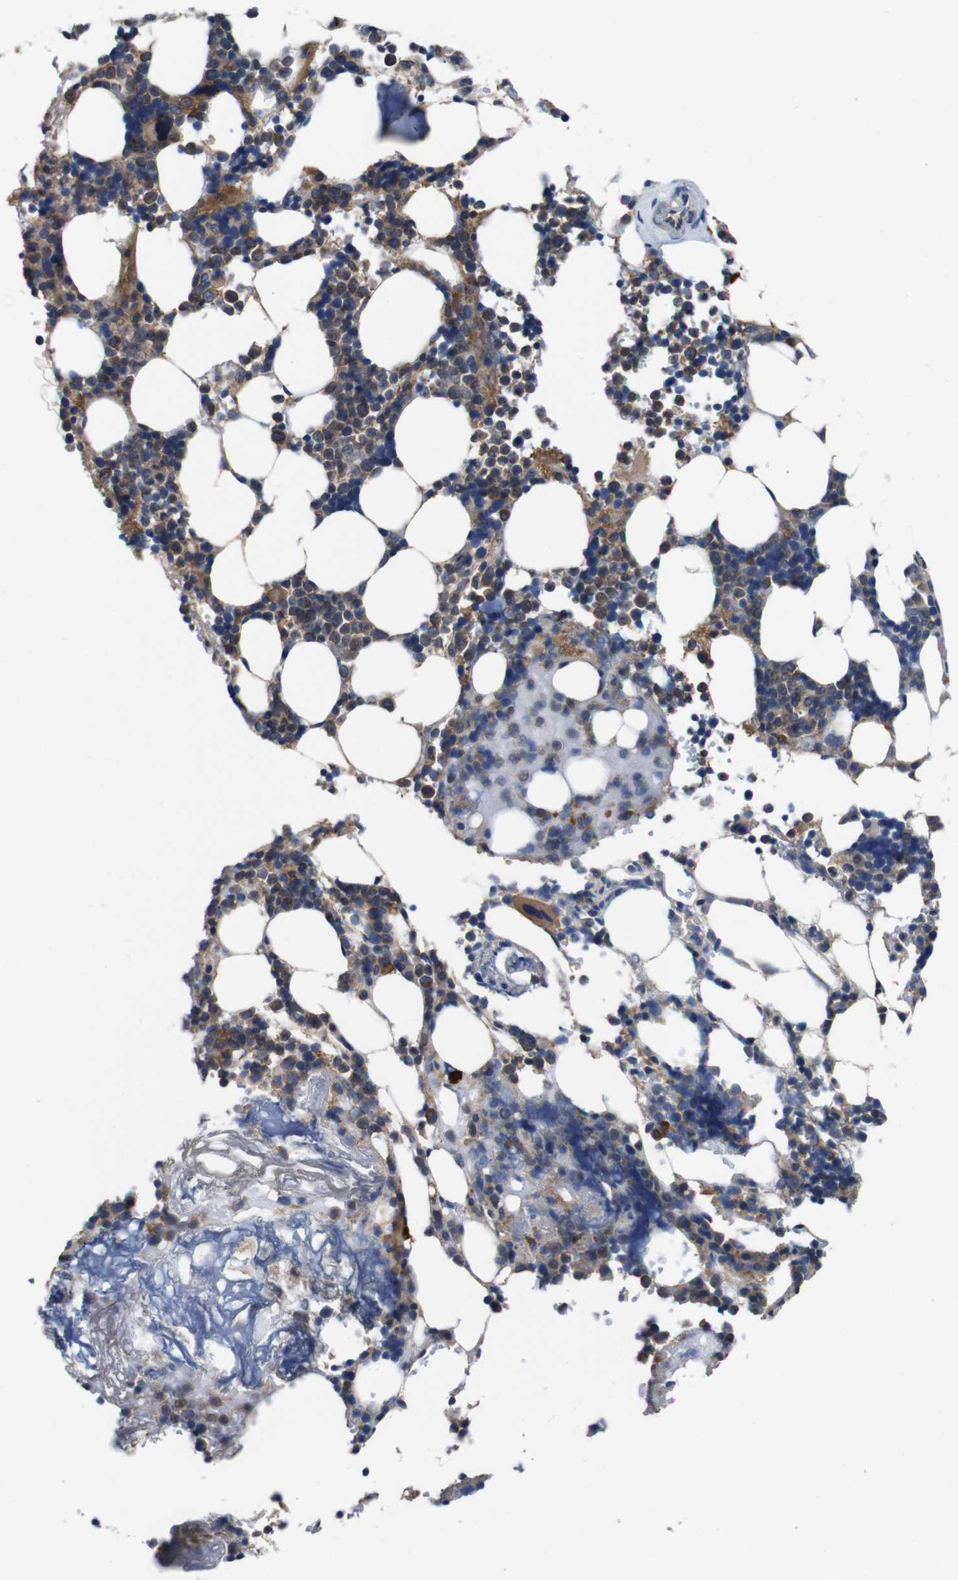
{"staining": {"intensity": "moderate", "quantity": "25%-75%", "location": "cytoplasmic/membranous"}, "tissue": "bone marrow", "cell_type": "Hematopoietic cells", "image_type": "normal", "snomed": [{"axis": "morphology", "description": "Normal tissue, NOS"}, {"axis": "topography", "description": "Bone marrow"}], "caption": "Normal bone marrow reveals moderate cytoplasmic/membranous expression in approximately 25%-75% of hematopoietic cells, visualized by immunohistochemistry. Using DAB (3,3'-diaminobenzidine) (brown) and hematoxylin (blue) stains, captured at high magnification using brightfield microscopy.", "gene": "GLIPR1", "patient": {"sex": "female", "age": 73}}